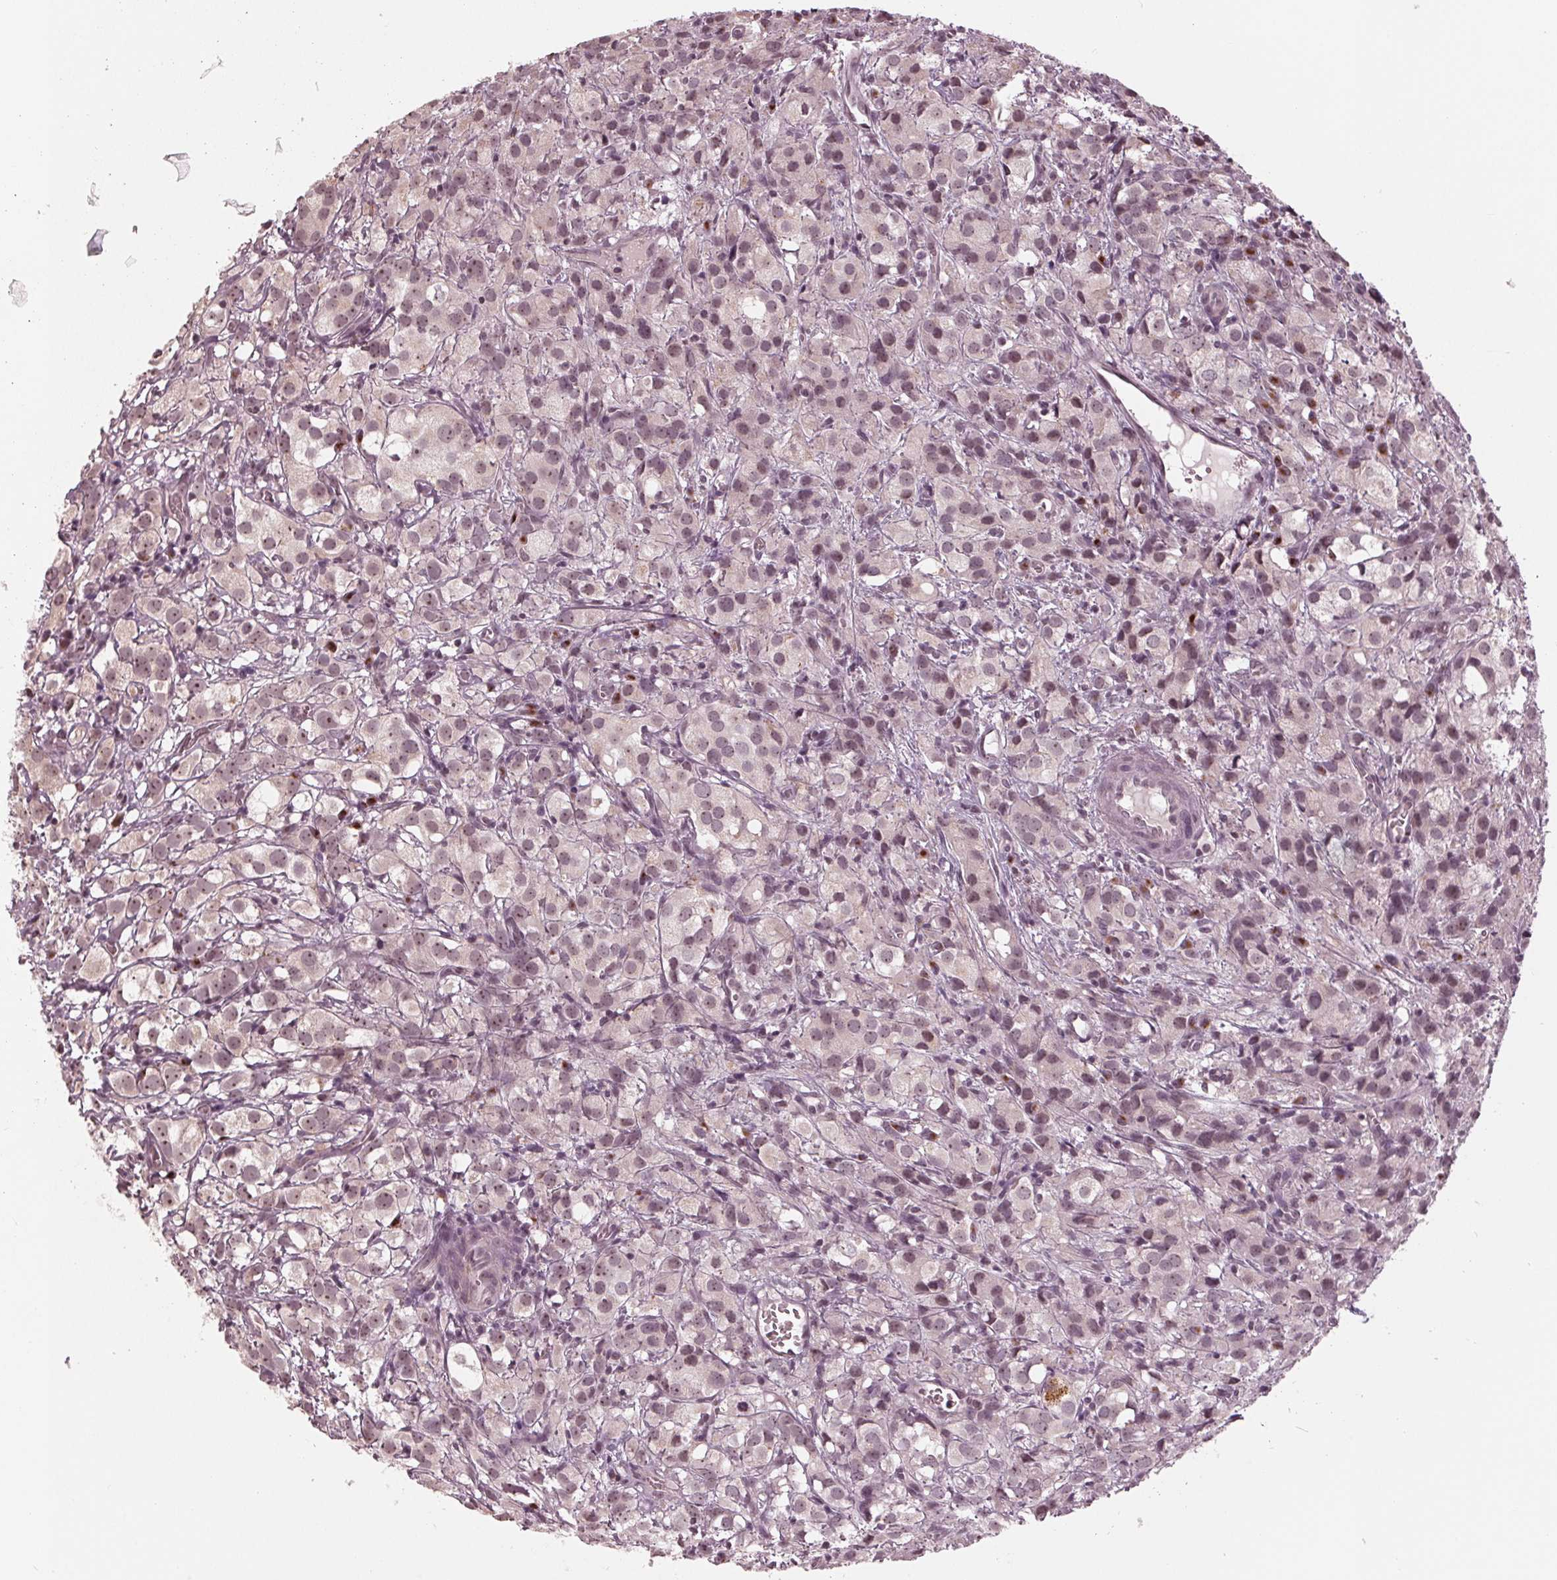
{"staining": {"intensity": "weak", "quantity": ">75%", "location": "nuclear"}, "tissue": "prostate cancer", "cell_type": "Tumor cells", "image_type": "cancer", "snomed": [{"axis": "morphology", "description": "Adenocarcinoma, High grade"}, {"axis": "topography", "description": "Prostate"}], "caption": "Prostate cancer (high-grade adenocarcinoma) was stained to show a protein in brown. There is low levels of weak nuclear staining in about >75% of tumor cells.", "gene": "SLX4", "patient": {"sex": "male", "age": 86}}